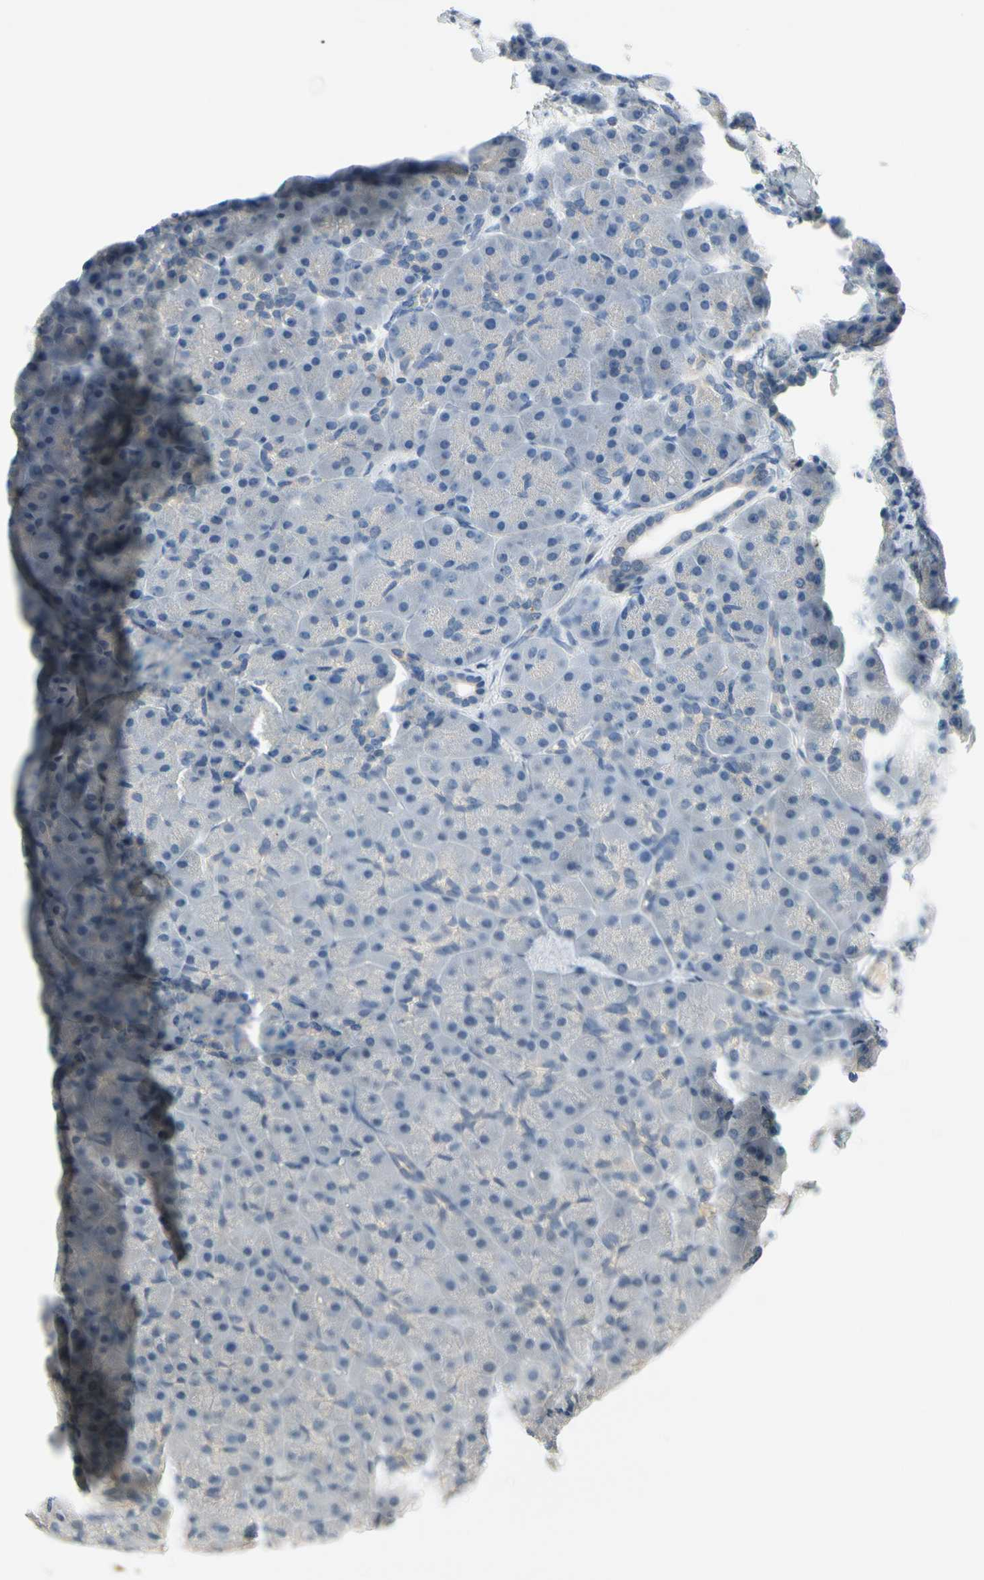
{"staining": {"intensity": "negative", "quantity": "none", "location": "none"}, "tissue": "pancreas", "cell_type": "Exocrine glandular cells", "image_type": "normal", "snomed": [{"axis": "morphology", "description": "Normal tissue, NOS"}, {"axis": "topography", "description": "Pancreas"}], "caption": "Immunohistochemistry of normal human pancreas shows no positivity in exocrine glandular cells.", "gene": "SLC27A6", "patient": {"sex": "male", "age": 66}}